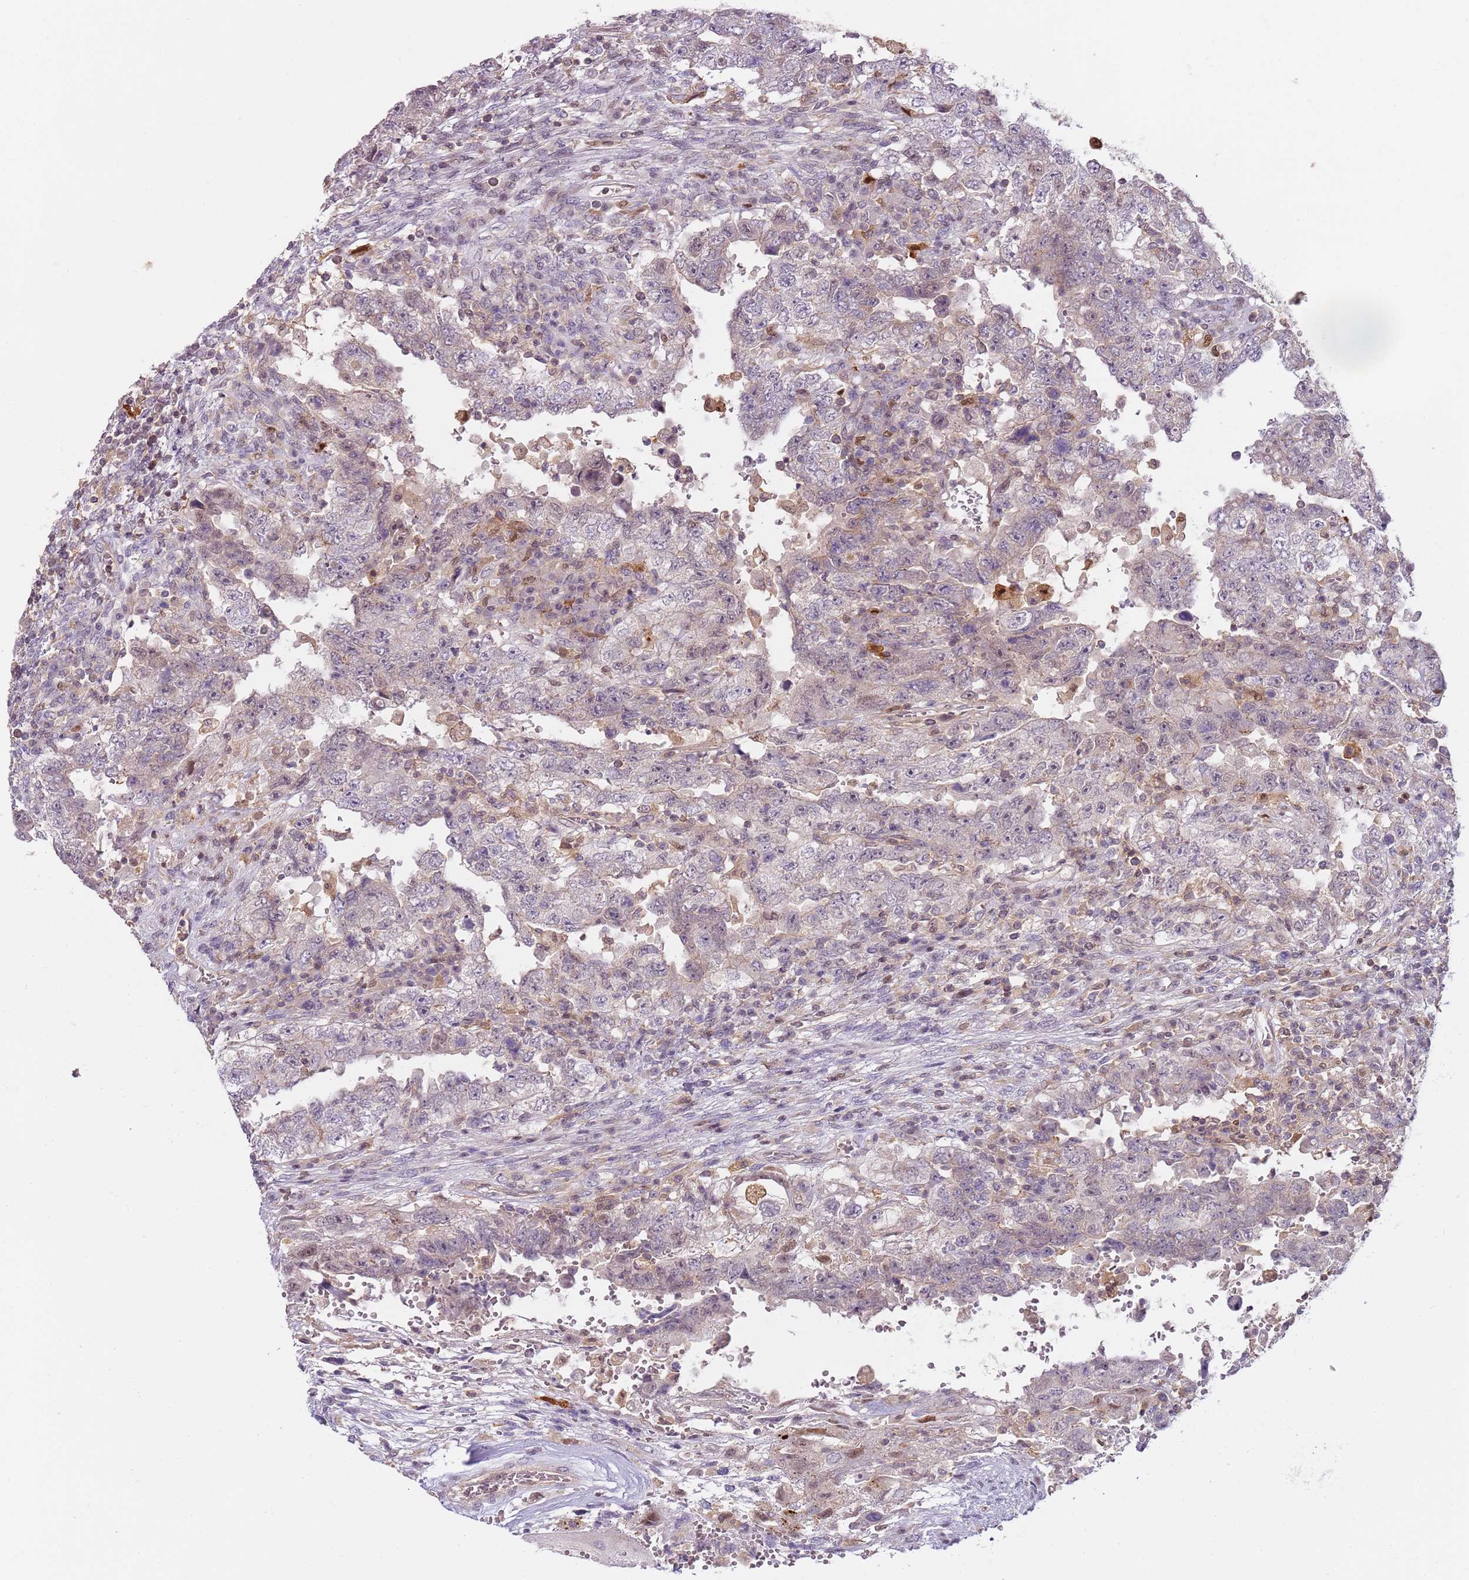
{"staining": {"intensity": "negative", "quantity": "none", "location": "none"}, "tissue": "testis cancer", "cell_type": "Tumor cells", "image_type": "cancer", "snomed": [{"axis": "morphology", "description": "Carcinoma, Embryonal, NOS"}, {"axis": "topography", "description": "Testis"}], "caption": "Immunohistochemistry (IHC) photomicrograph of neoplastic tissue: human embryonal carcinoma (testis) stained with DAB (3,3'-diaminobenzidine) displays no significant protein expression in tumor cells. Nuclei are stained in blue.", "gene": "GSTO2", "patient": {"sex": "male", "age": 26}}